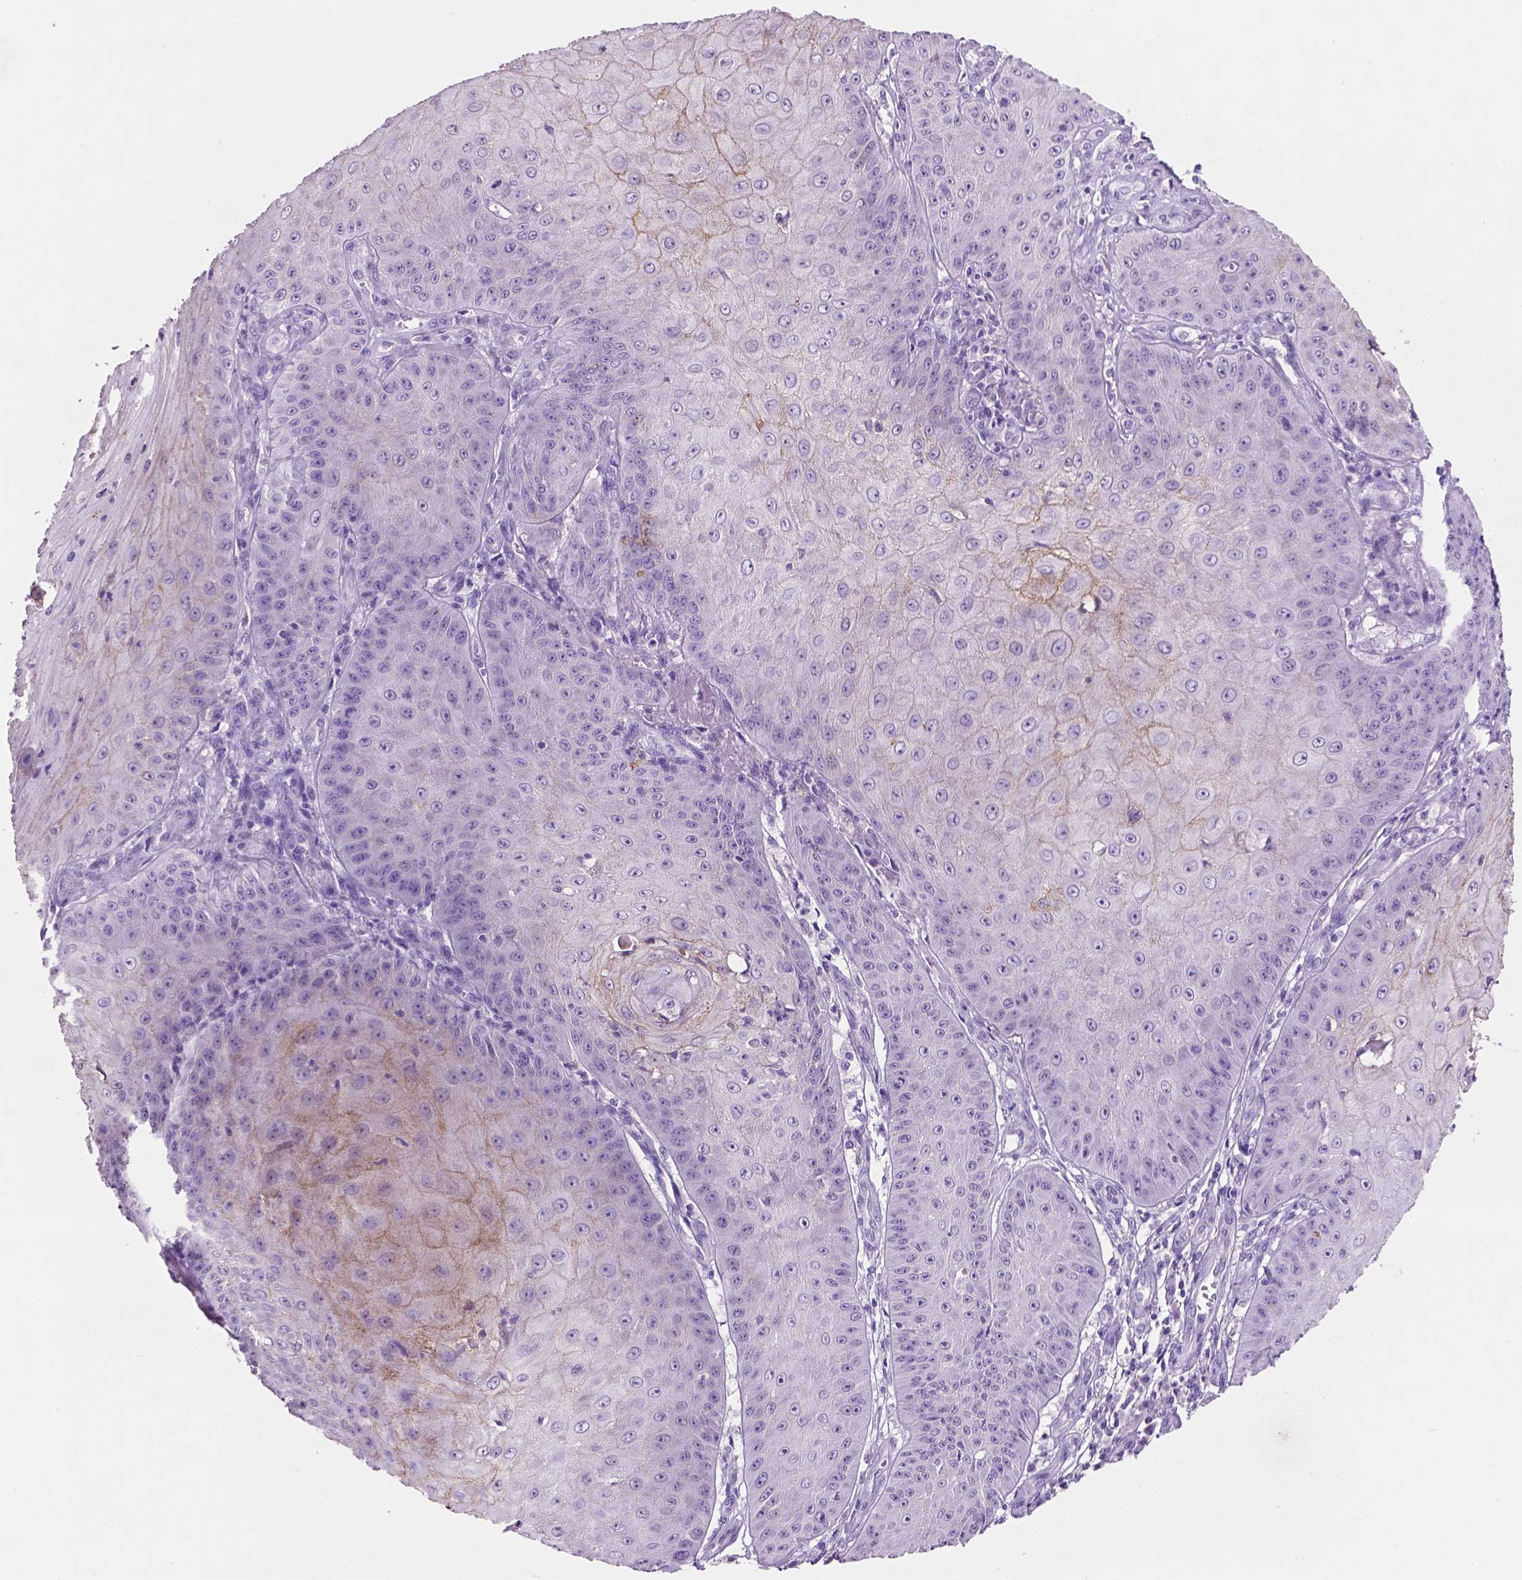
{"staining": {"intensity": "weak", "quantity": "<25%", "location": "cytoplasmic/membranous"}, "tissue": "skin cancer", "cell_type": "Tumor cells", "image_type": "cancer", "snomed": [{"axis": "morphology", "description": "Squamous cell carcinoma, NOS"}, {"axis": "topography", "description": "Skin"}], "caption": "This micrograph is of skin cancer (squamous cell carcinoma) stained with IHC to label a protein in brown with the nuclei are counter-stained blue. There is no staining in tumor cells.", "gene": "TACSTD2", "patient": {"sex": "male", "age": 70}}